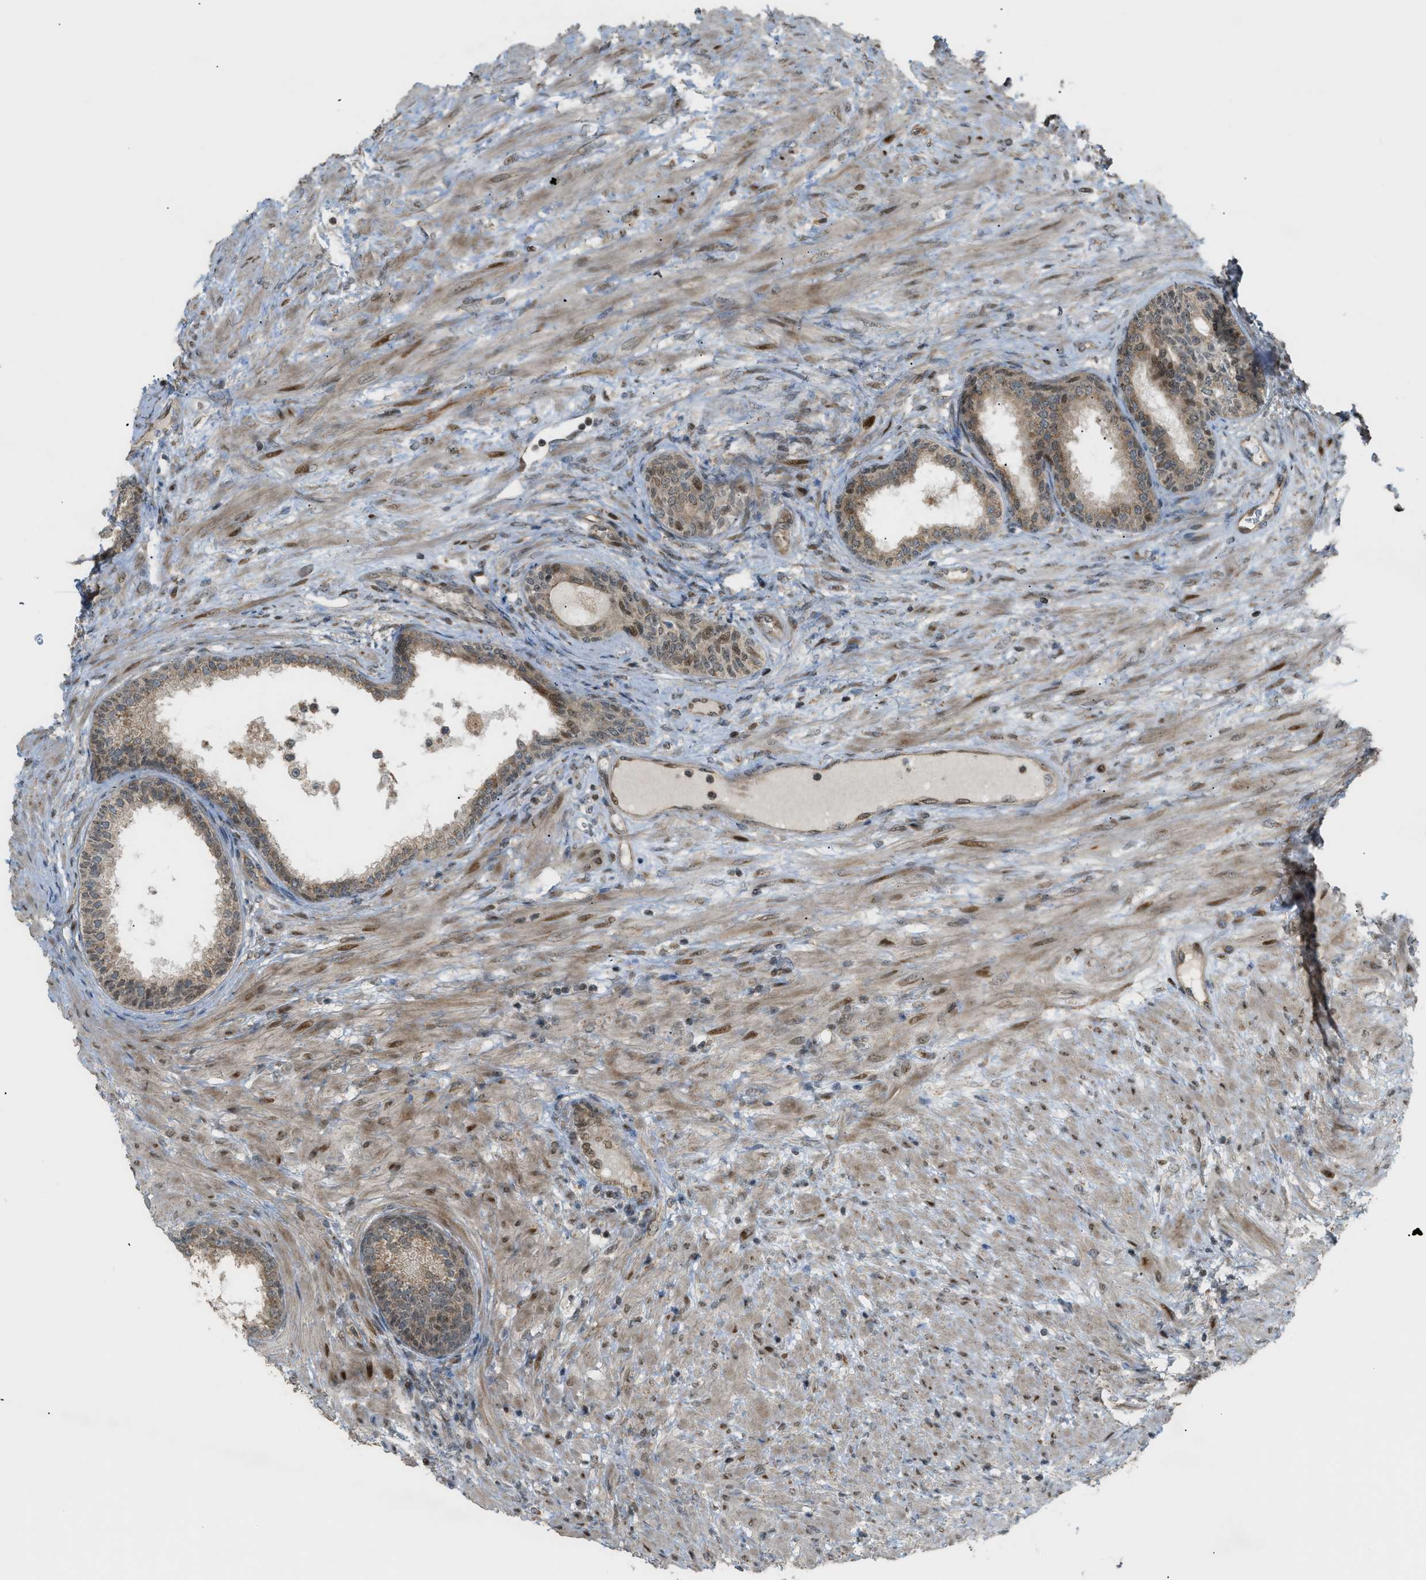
{"staining": {"intensity": "moderate", "quantity": ">75%", "location": "cytoplasmic/membranous,nuclear"}, "tissue": "prostate", "cell_type": "Glandular cells", "image_type": "normal", "snomed": [{"axis": "morphology", "description": "Normal tissue, NOS"}, {"axis": "topography", "description": "Prostate"}], "caption": "High-power microscopy captured an immunohistochemistry (IHC) micrograph of normal prostate, revealing moderate cytoplasmic/membranous,nuclear expression in approximately >75% of glandular cells.", "gene": "CCDC186", "patient": {"sex": "male", "age": 76}}